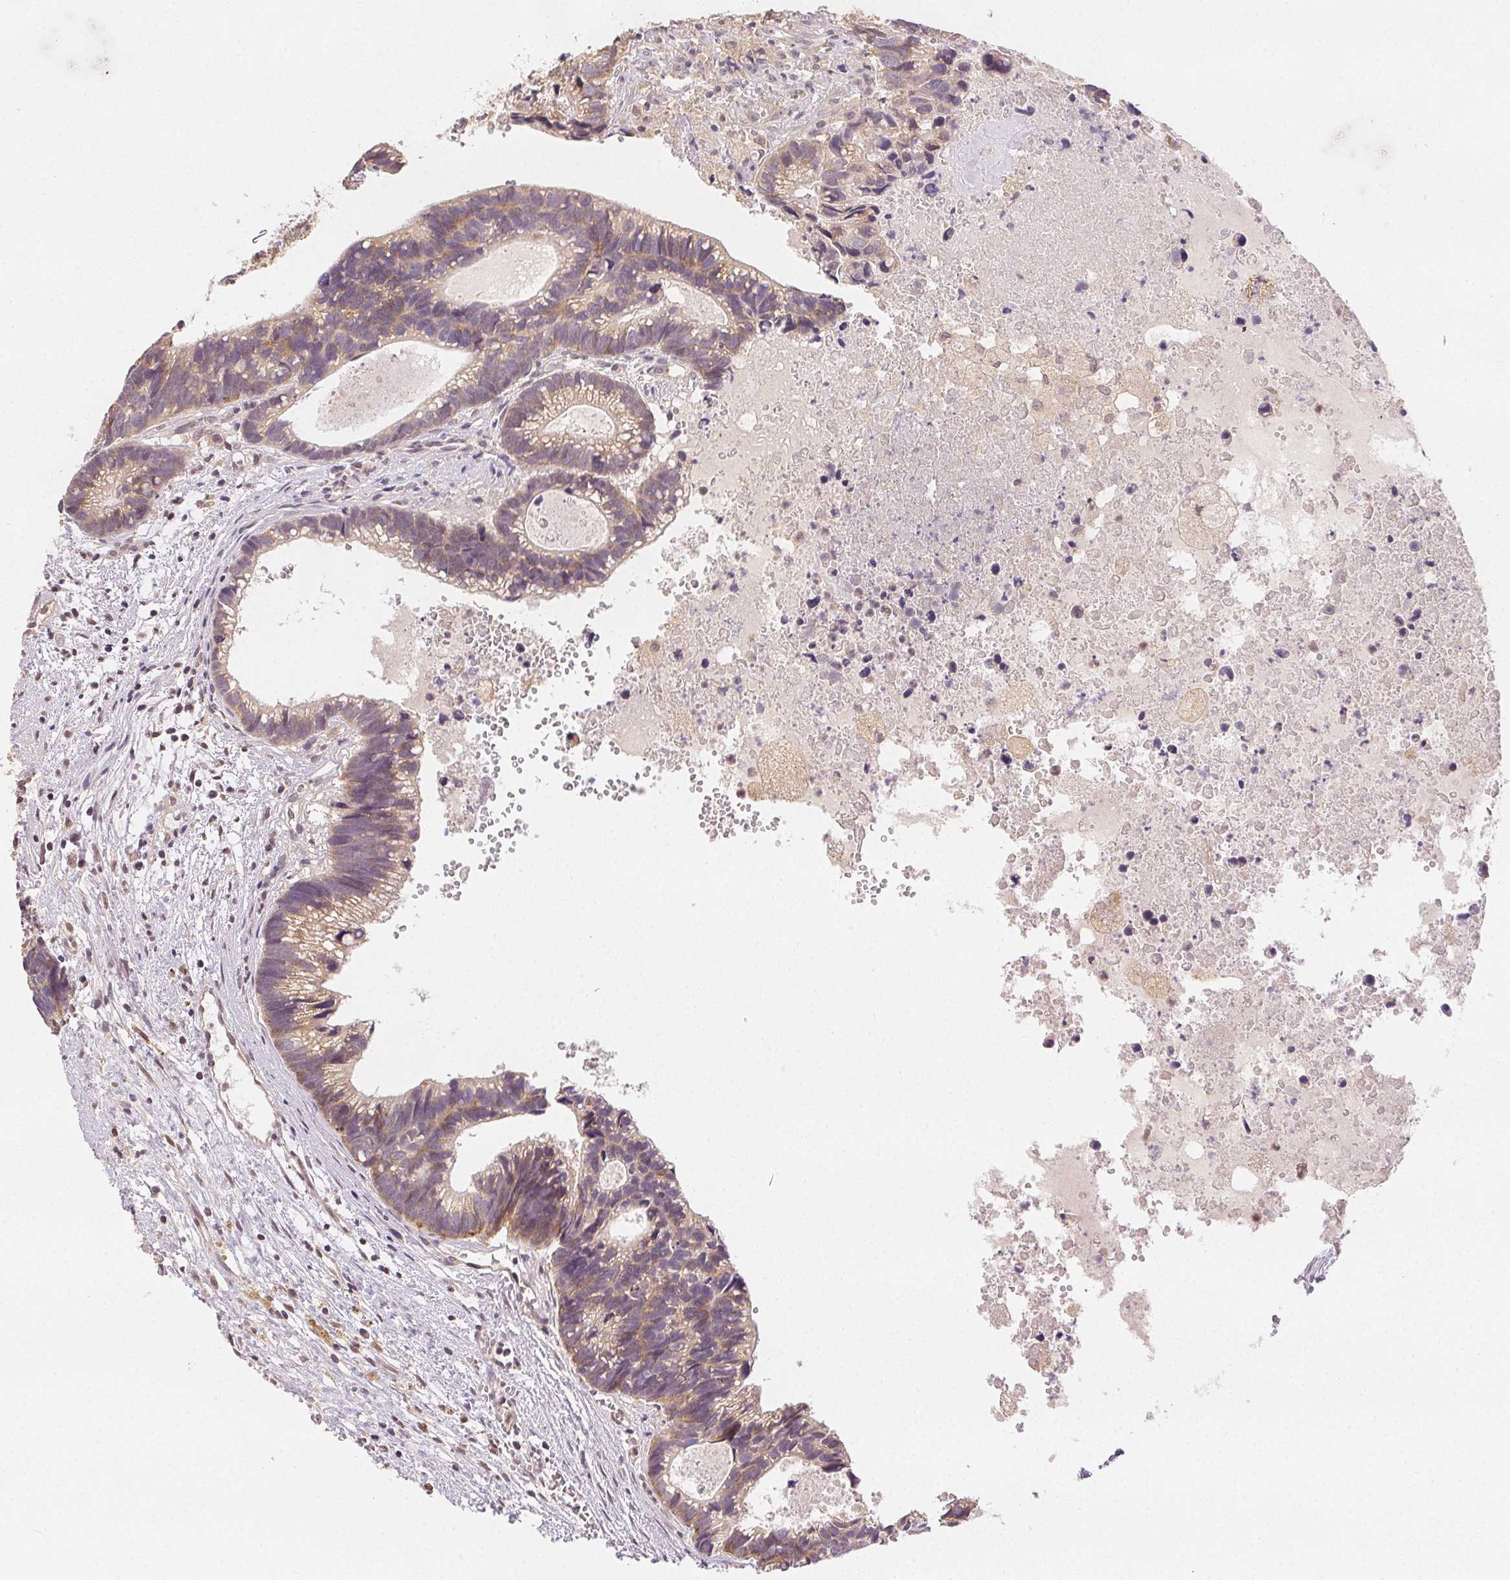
{"staining": {"intensity": "weak", "quantity": "25%-75%", "location": "cytoplasmic/membranous"}, "tissue": "head and neck cancer", "cell_type": "Tumor cells", "image_type": "cancer", "snomed": [{"axis": "morphology", "description": "Adenocarcinoma, NOS"}, {"axis": "topography", "description": "Head-Neck"}], "caption": "A brown stain shows weak cytoplasmic/membranous positivity of a protein in head and neck cancer tumor cells. The protein of interest is shown in brown color, while the nuclei are stained blue.", "gene": "SEZ6L2", "patient": {"sex": "male", "age": 62}}